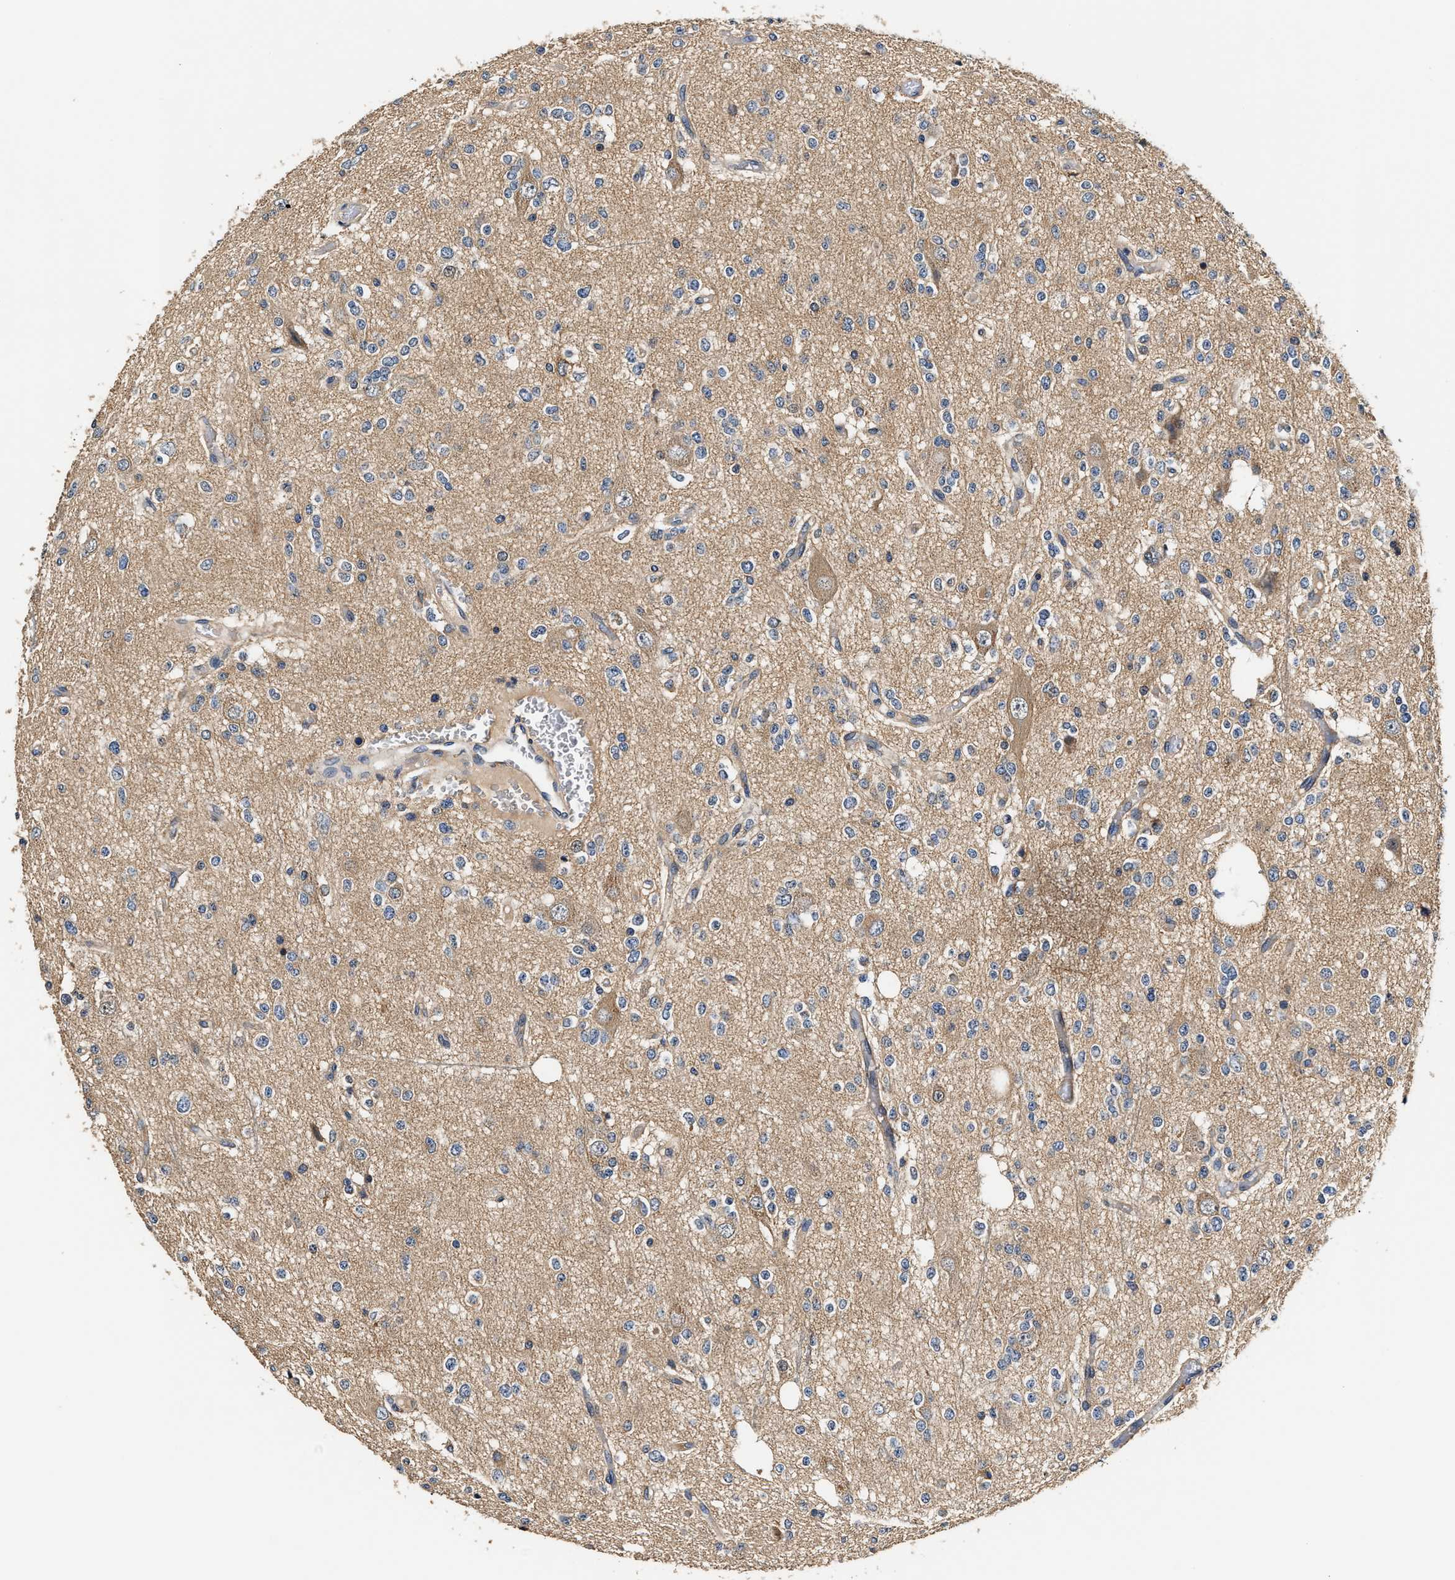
{"staining": {"intensity": "negative", "quantity": "none", "location": "none"}, "tissue": "glioma", "cell_type": "Tumor cells", "image_type": "cancer", "snomed": [{"axis": "morphology", "description": "Glioma, malignant, Low grade"}, {"axis": "topography", "description": "Brain"}], "caption": "Malignant glioma (low-grade) was stained to show a protein in brown. There is no significant expression in tumor cells.", "gene": "TEX2", "patient": {"sex": "male", "age": 38}}